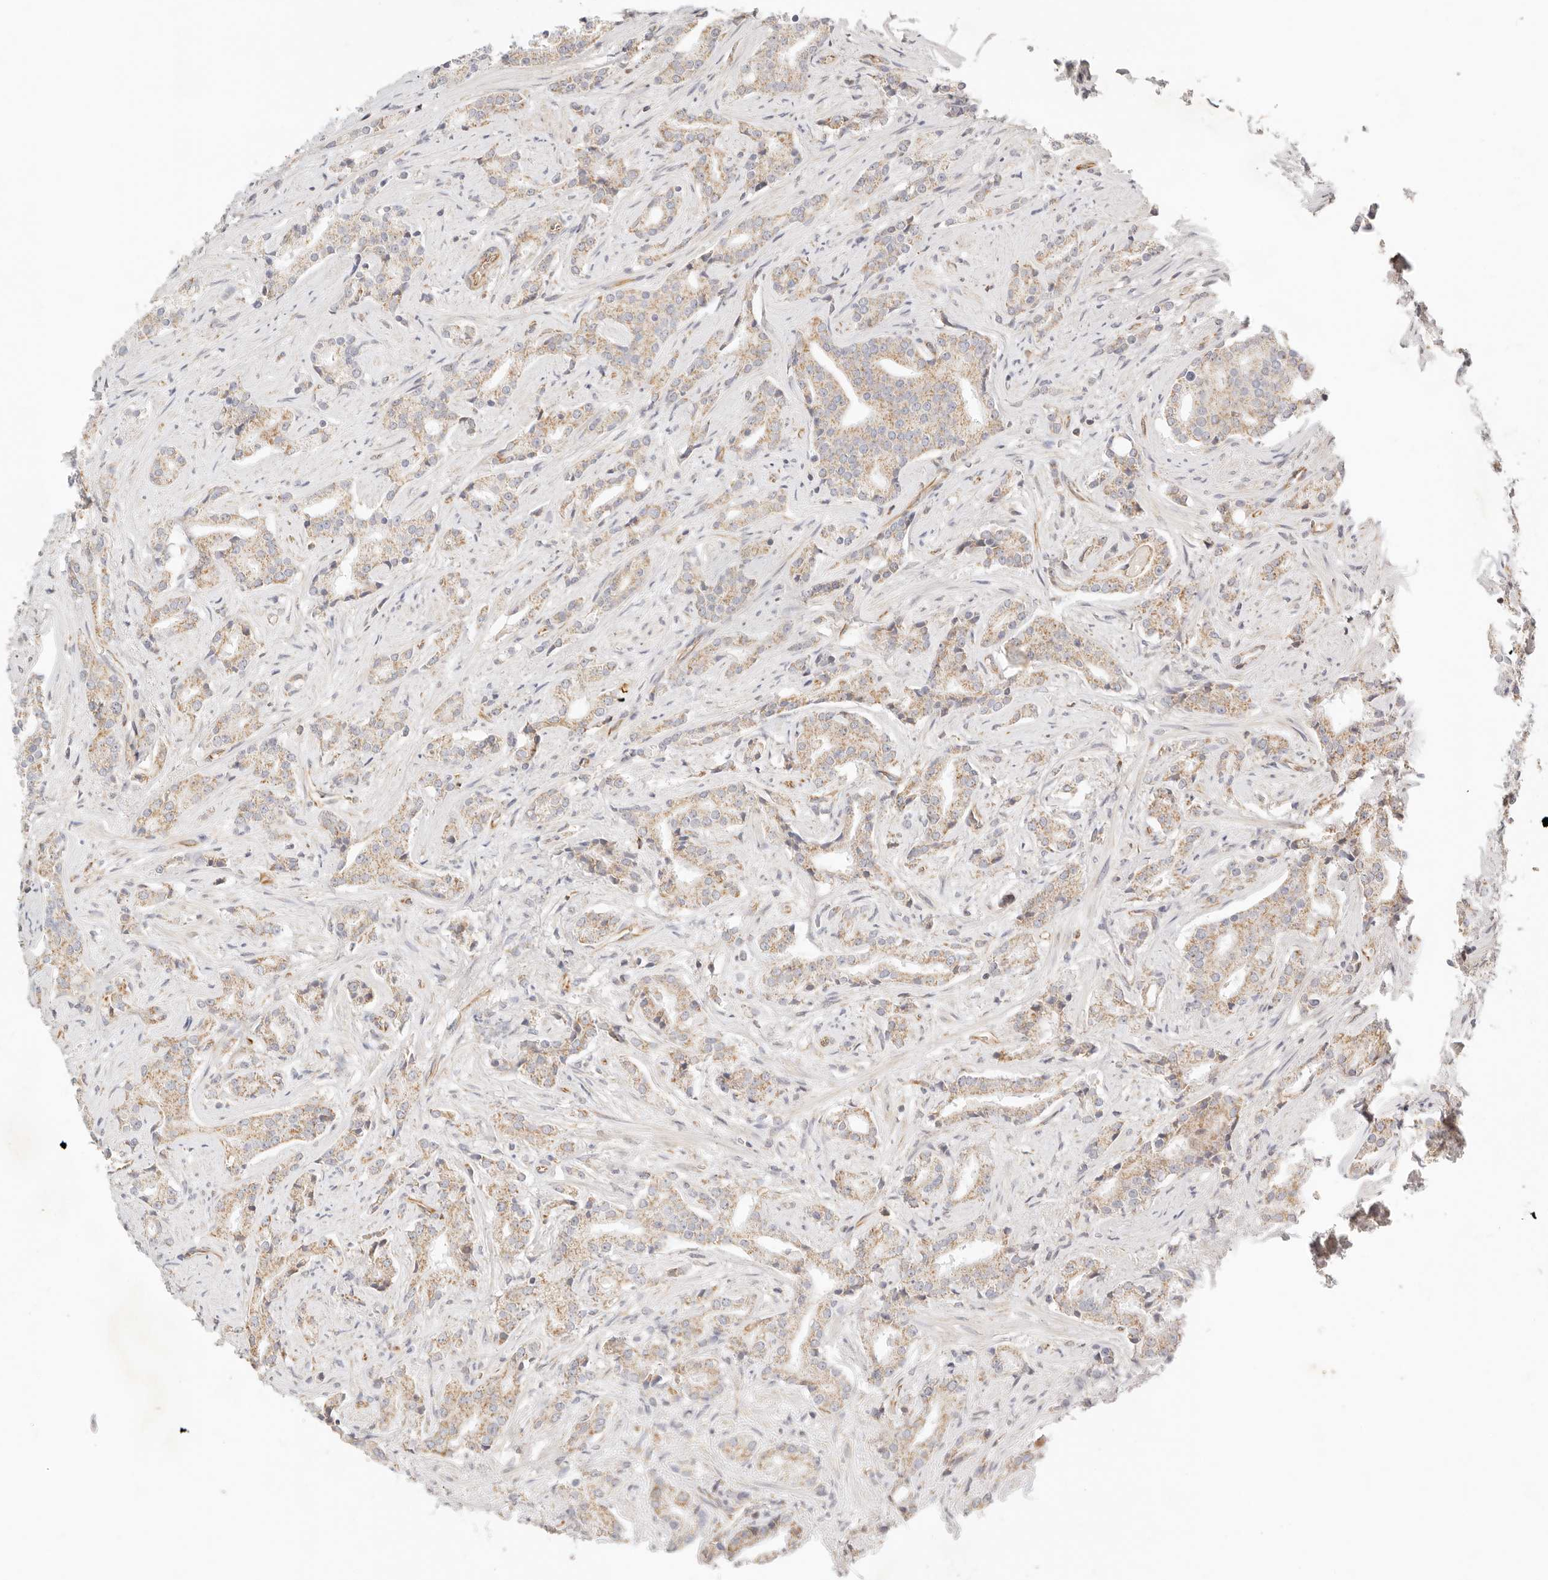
{"staining": {"intensity": "moderate", "quantity": ">75%", "location": "cytoplasmic/membranous"}, "tissue": "prostate cancer", "cell_type": "Tumor cells", "image_type": "cancer", "snomed": [{"axis": "morphology", "description": "Adenocarcinoma, Low grade"}, {"axis": "topography", "description": "Prostate"}], "caption": "Low-grade adenocarcinoma (prostate) stained with DAB immunohistochemistry exhibits medium levels of moderate cytoplasmic/membranous staining in approximately >75% of tumor cells.", "gene": "ZC3H11A", "patient": {"sex": "male", "age": 67}}